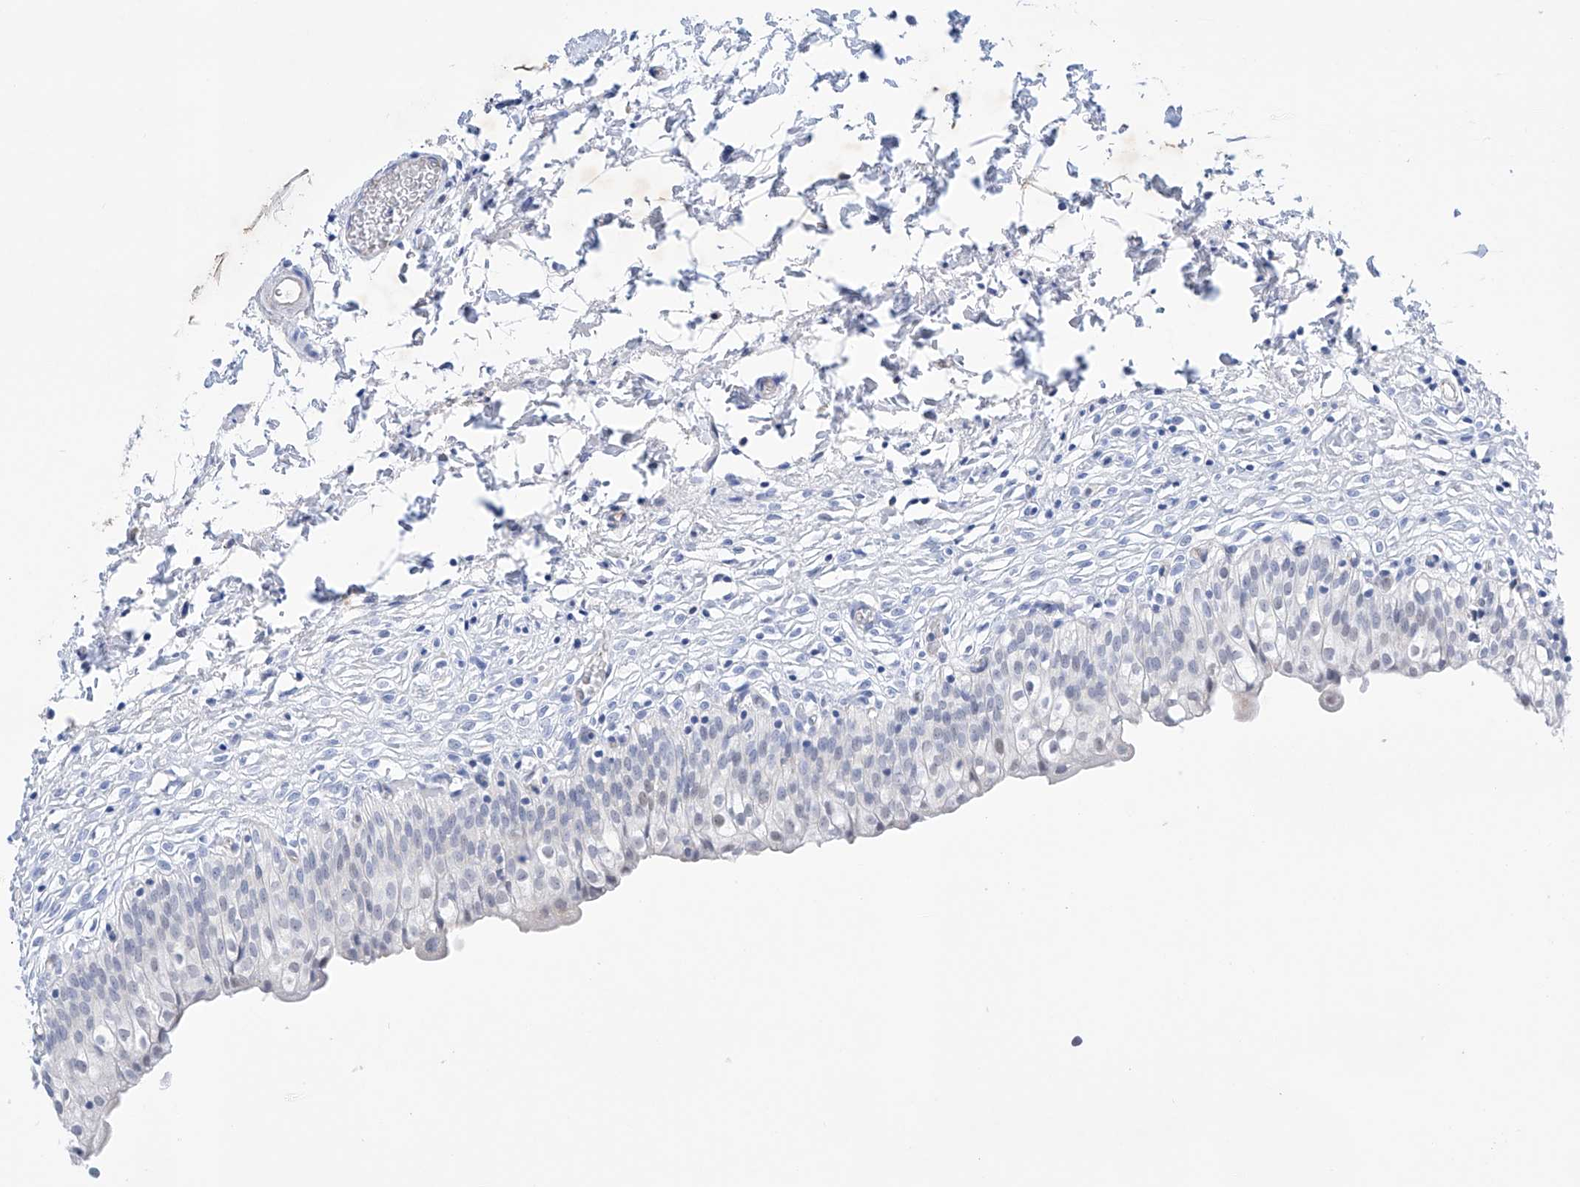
{"staining": {"intensity": "negative", "quantity": "none", "location": "none"}, "tissue": "urinary bladder", "cell_type": "Urothelial cells", "image_type": "normal", "snomed": [{"axis": "morphology", "description": "Normal tissue, NOS"}, {"axis": "topography", "description": "Urinary bladder"}], "caption": "Protein analysis of benign urinary bladder shows no significant staining in urothelial cells. (Stains: DAB (3,3'-diaminobenzidine) immunohistochemistry (IHC) with hematoxylin counter stain, Microscopy: brightfield microscopy at high magnification).", "gene": "ETV7", "patient": {"sex": "male", "age": 55}}